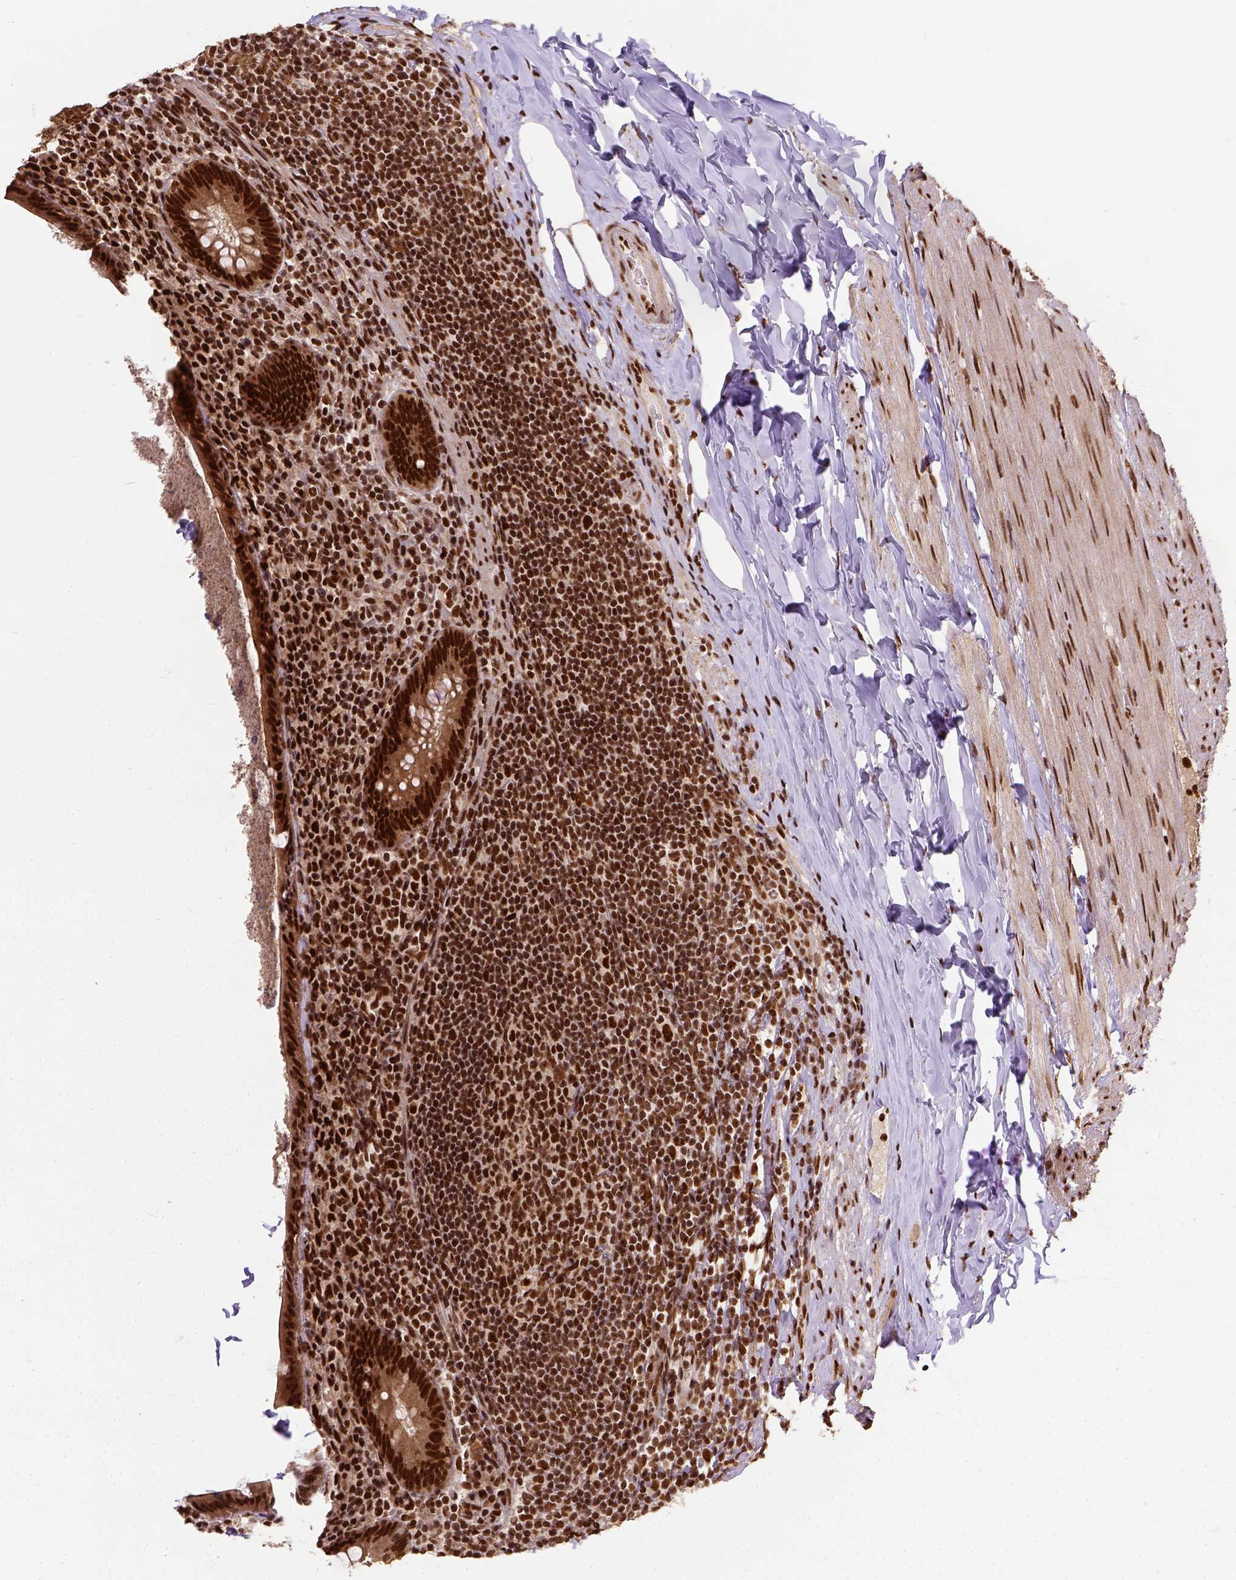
{"staining": {"intensity": "strong", "quantity": ">75%", "location": "nuclear"}, "tissue": "appendix", "cell_type": "Glandular cells", "image_type": "normal", "snomed": [{"axis": "morphology", "description": "Normal tissue, NOS"}, {"axis": "topography", "description": "Appendix"}], "caption": "High-power microscopy captured an immunohistochemistry (IHC) histopathology image of normal appendix, revealing strong nuclear staining in about >75% of glandular cells.", "gene": "NACC1", "patient": {"sex": "male", "age": 47}}